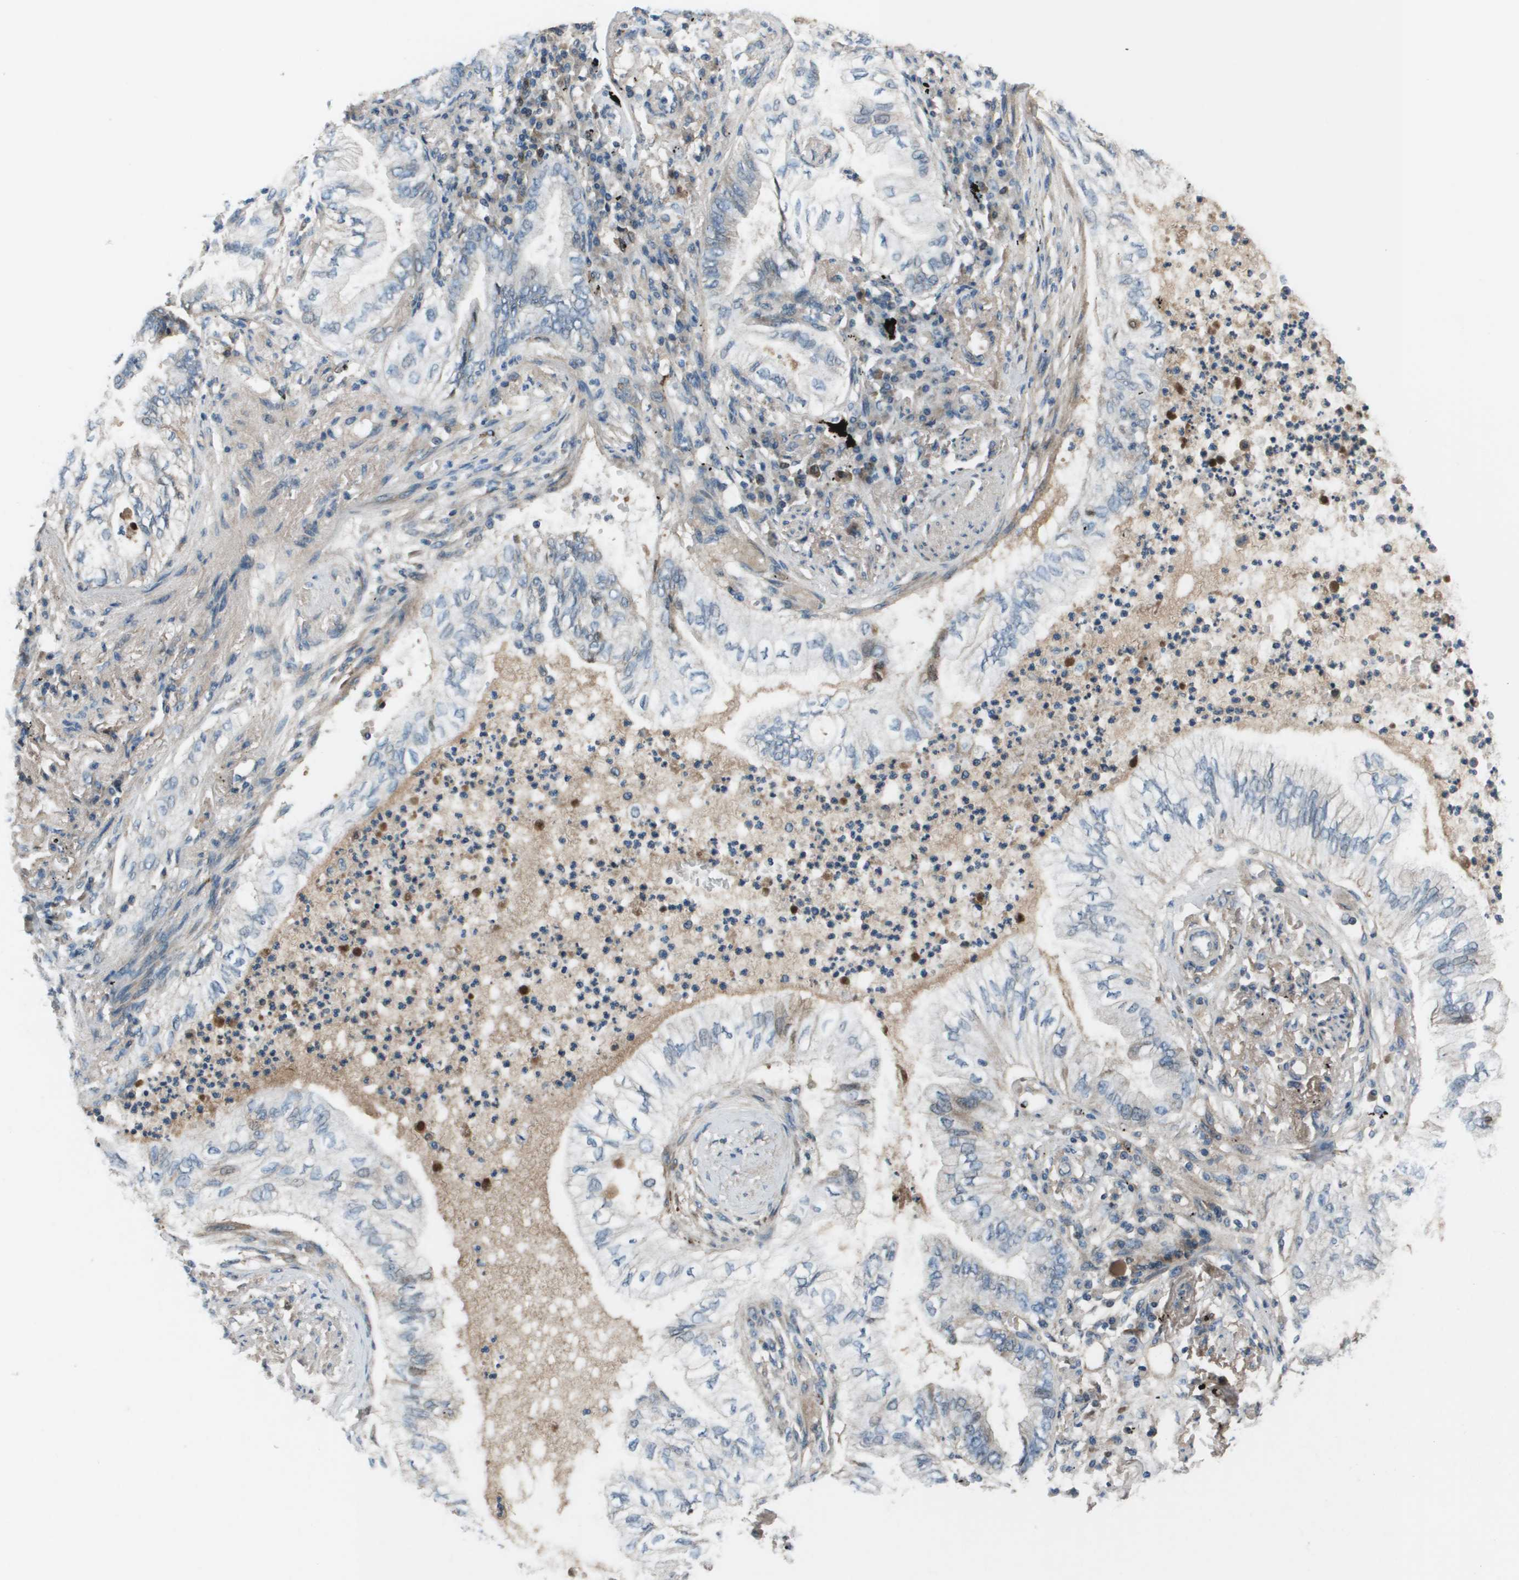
{"staining": {"intensity": "negative", "quantity": "none", "location": "none"}, "tissue": "lung cancer", "cell_type": "Tumor cells", "image_type": "cancer", "snomed": [{"axis": "morphology", "description": "Normal tissue, NOS"}, {"axis": "morphology", "description": "Adenocarcinoma, NOS"}, {"axis": "topography", "description": "Bronchus"}, {"axis": "topography", "description": "Lung"}], "caption": "Immunohistochemistry histopathology image of neoplastic tissue: lung adenocarcinoma stained with DAB (3,3'-diaminobenzidine) displays no significant protein staining in tumor cells.", "gene": "PCOLCE", "patient": {"sex": "female", "age": 70}}